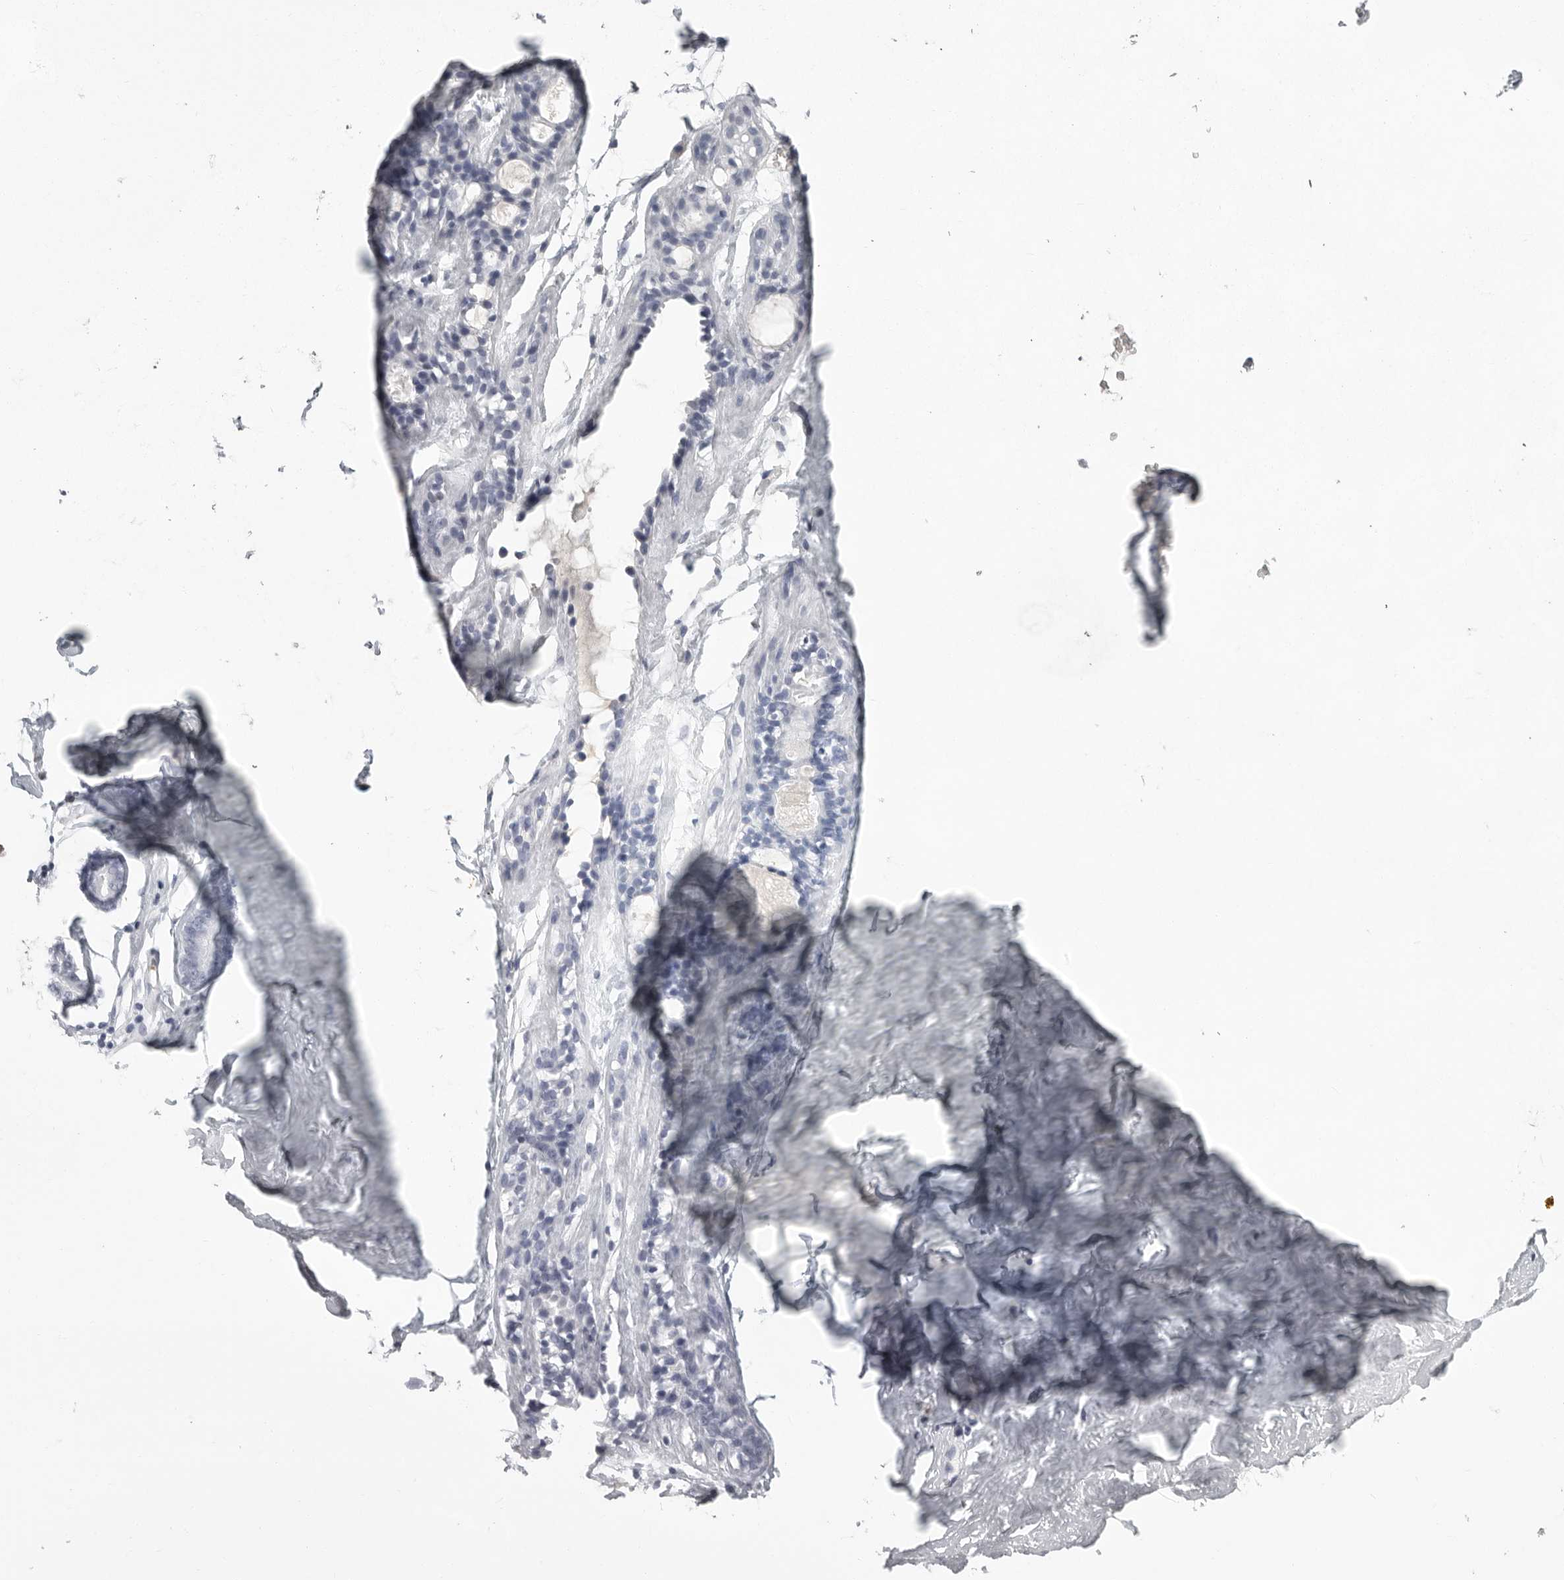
{"staining": {"intensity": "negative", "quantity": "none", "location": "none"}, "tissue": "adipose tissue", "cell_type": "Adipocytes", "image_type": "normal", "snomed": [{"axis": "morphology", "description": "Normal tissue, NOS"}, {"axis": "morphology", "description": "Fibrosis, NOS"}, {"axis": "topography", "description": "Breast"}, {"axis": "topography", "description": "Adipose tissue"}], "caption": "This is an immunohistochemistry (IHC) image of normal adipose tissue. There is no positivity in adipocytes.", "gene": "GNLY", "patient": {"sex": "female", "age": 39}}